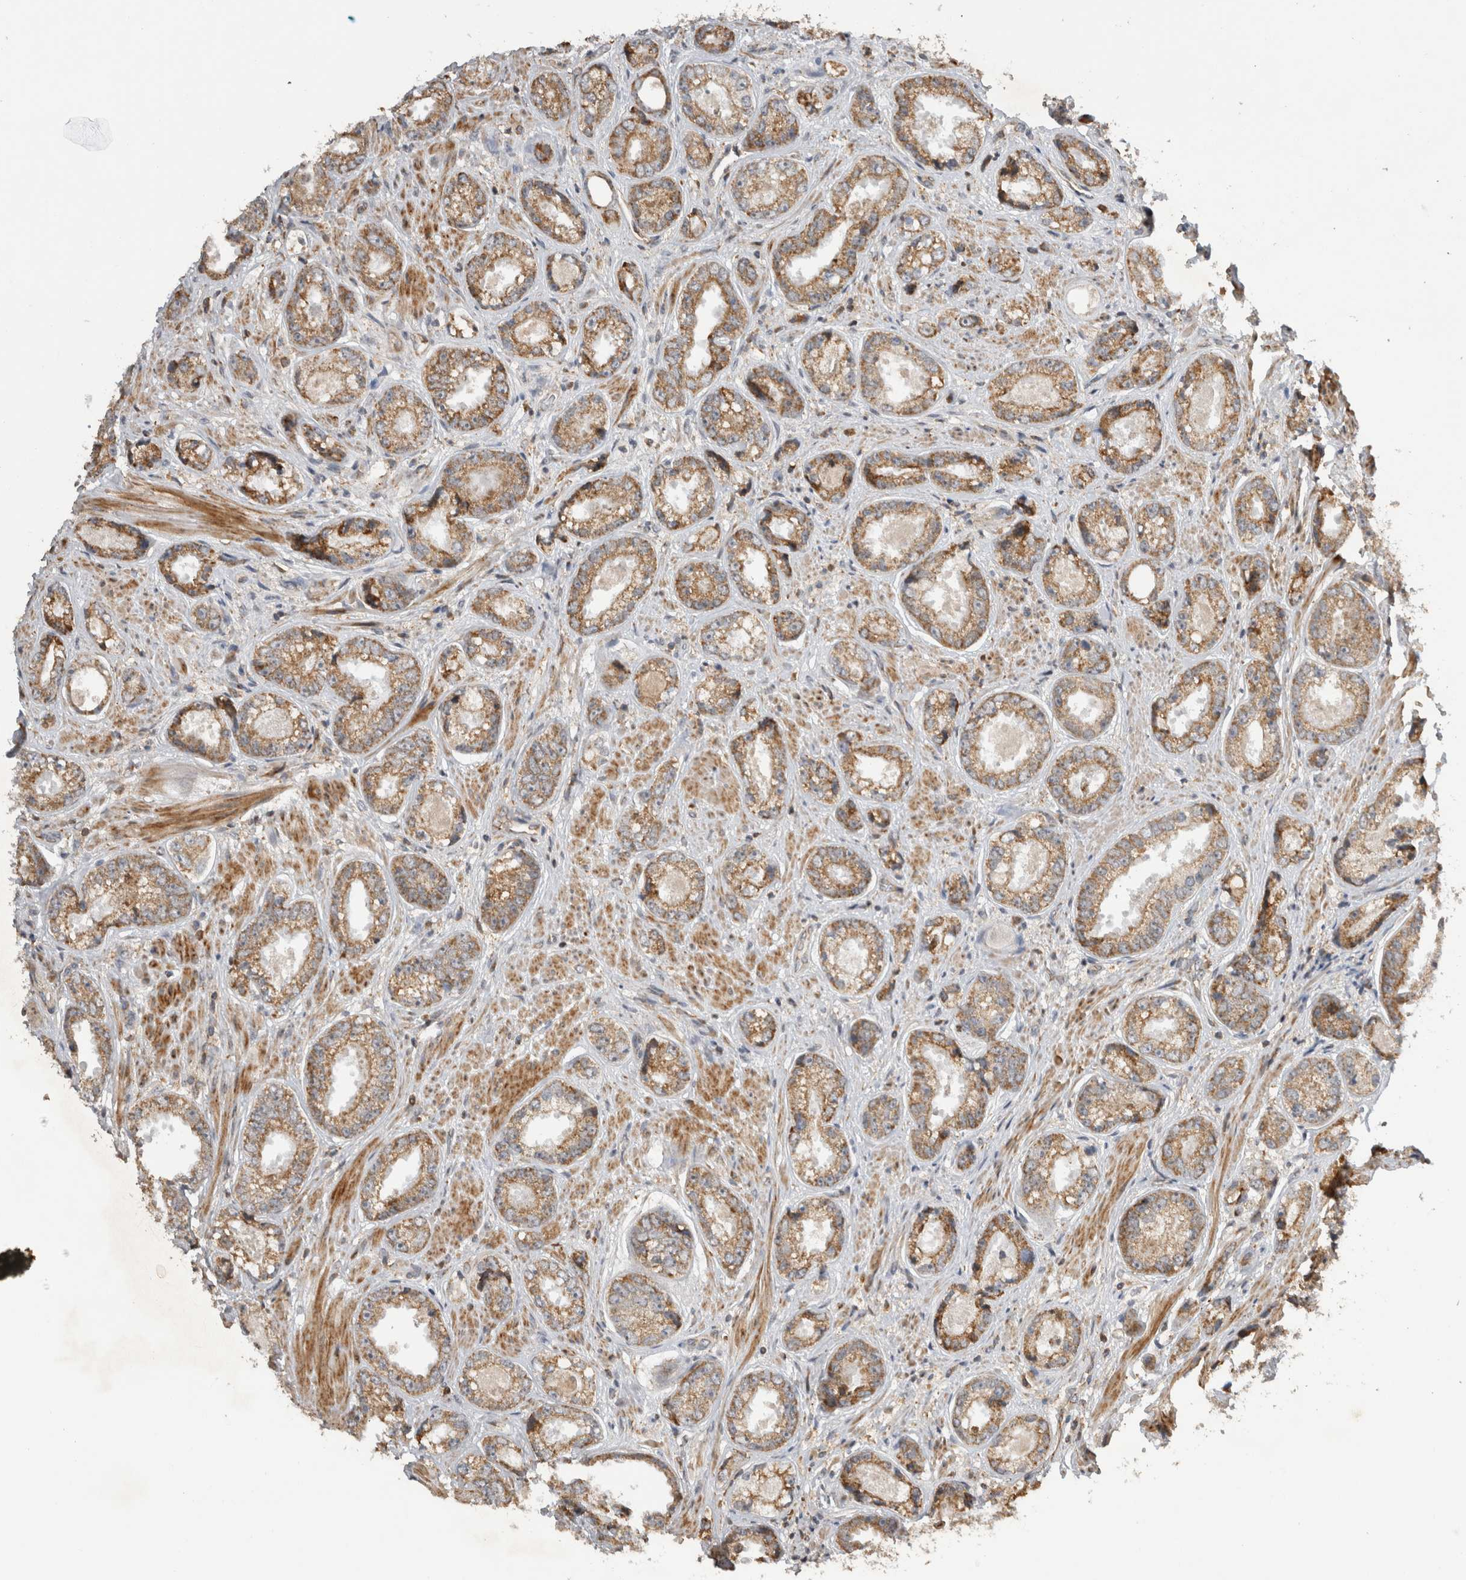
{"staining": {"intensity": "moderate", "quantity": ">75%", "location": "cytoplasmic/membranous"}, "tissue": "prostate cancer", "cell_type": "Tumor cells", "image_type": "cancer", "snomed": [{"axis": "morphology", "description": "Adenocarcinoma, High grade"}, {"axis": "topography", "description": "Prostate"}], "caption": "Adenocarcinoma (high-grade) (prostate) tissue shows moderate cytoplasmic/membranous expression in about >75% of tumor cells The staining was performed using DAB, with brown indicating positive protein expression. Nuclei are stained blue with hematoxylin.", "gene": "KCNIP1", "patient": {"sex": "male", "age": 61}}